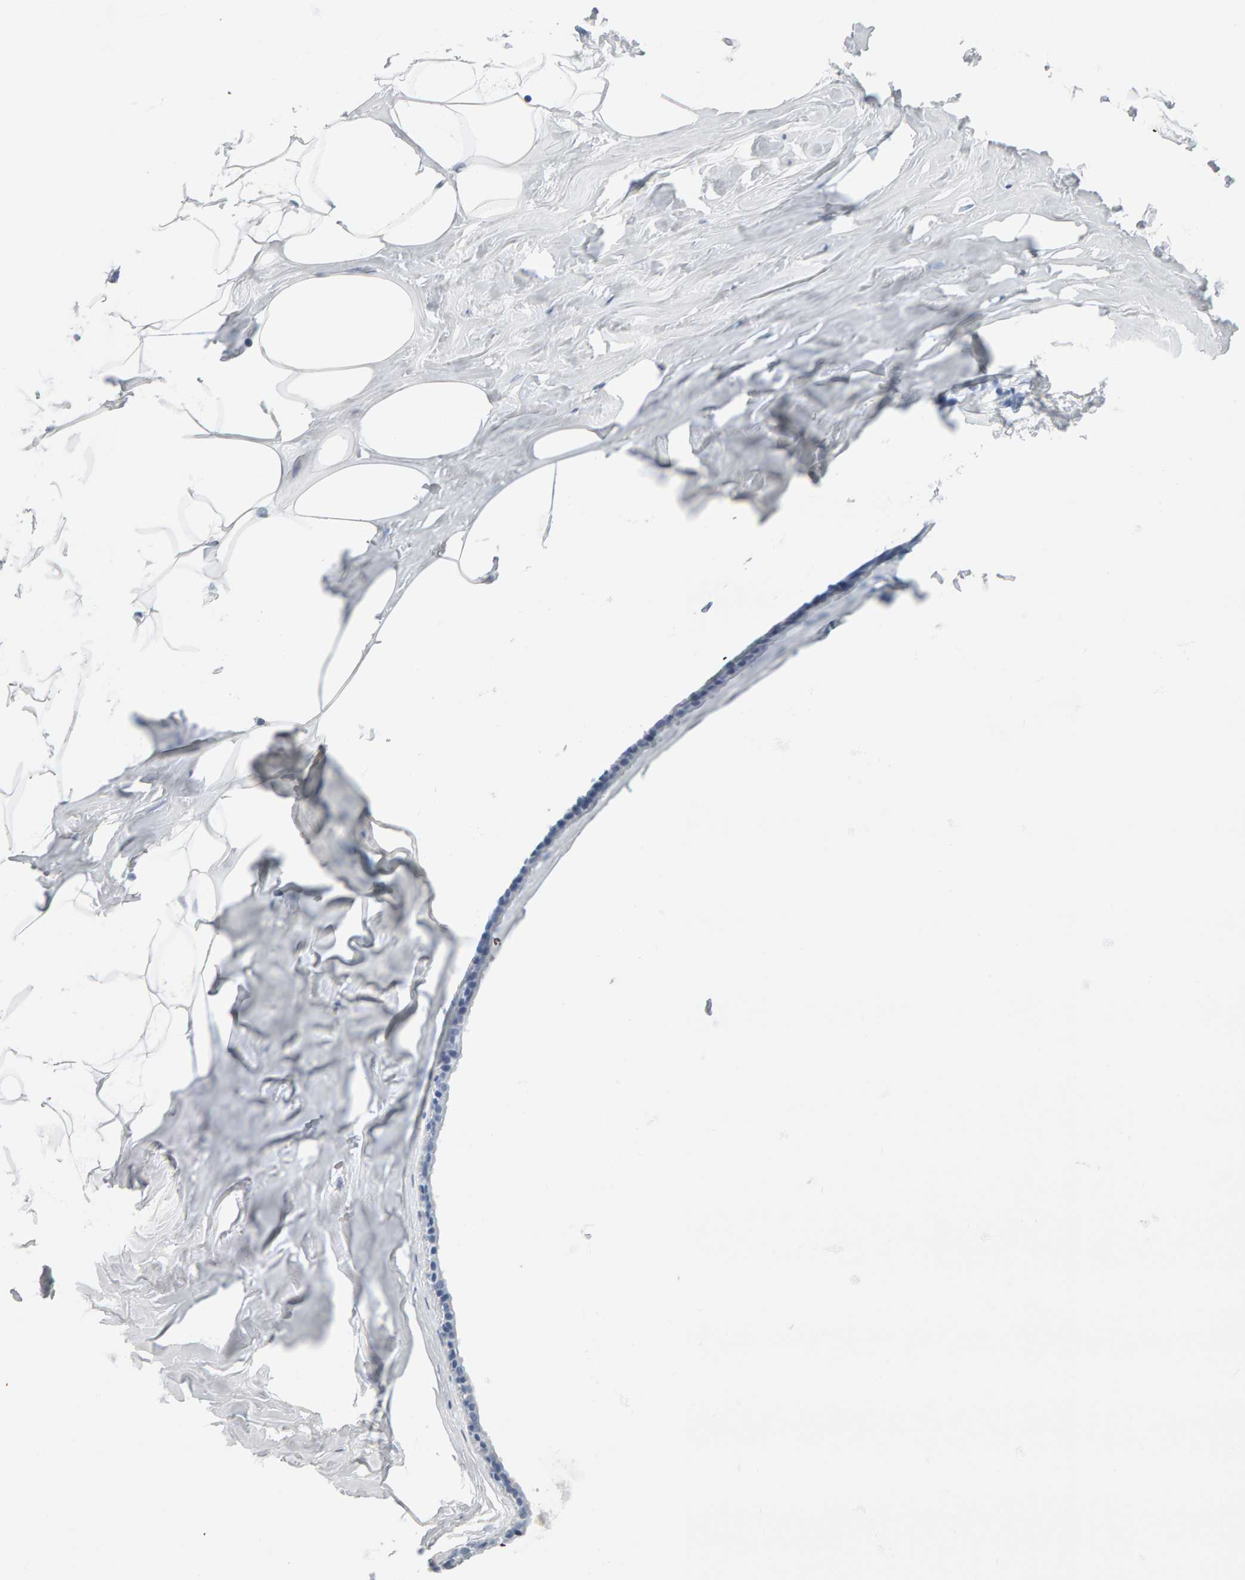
{"staining": {"intensity": "negative", "quantity": "none", "location": "none"}, "tissue": "adipose tissue", "cell_type": "Adipocytes", "image_type": "normal", "snomed": [{"axis": "morphology", "description": "Normal tissue, NOS"}, {"axis": "morphology", "description": "Fibrosis, NOS"}, {"axis": "topography", "description": "Breast"}, {"axis": "topography", "description": "Adipose tissue"}], "caption": "The image demonstrates no significant staining in adipocytes of adipose tissue. (DAB immunohistochemistry with hematoxylin counter stain).", "gene": "SPACA3", "patient": {"sex": "female", "age": 39}}